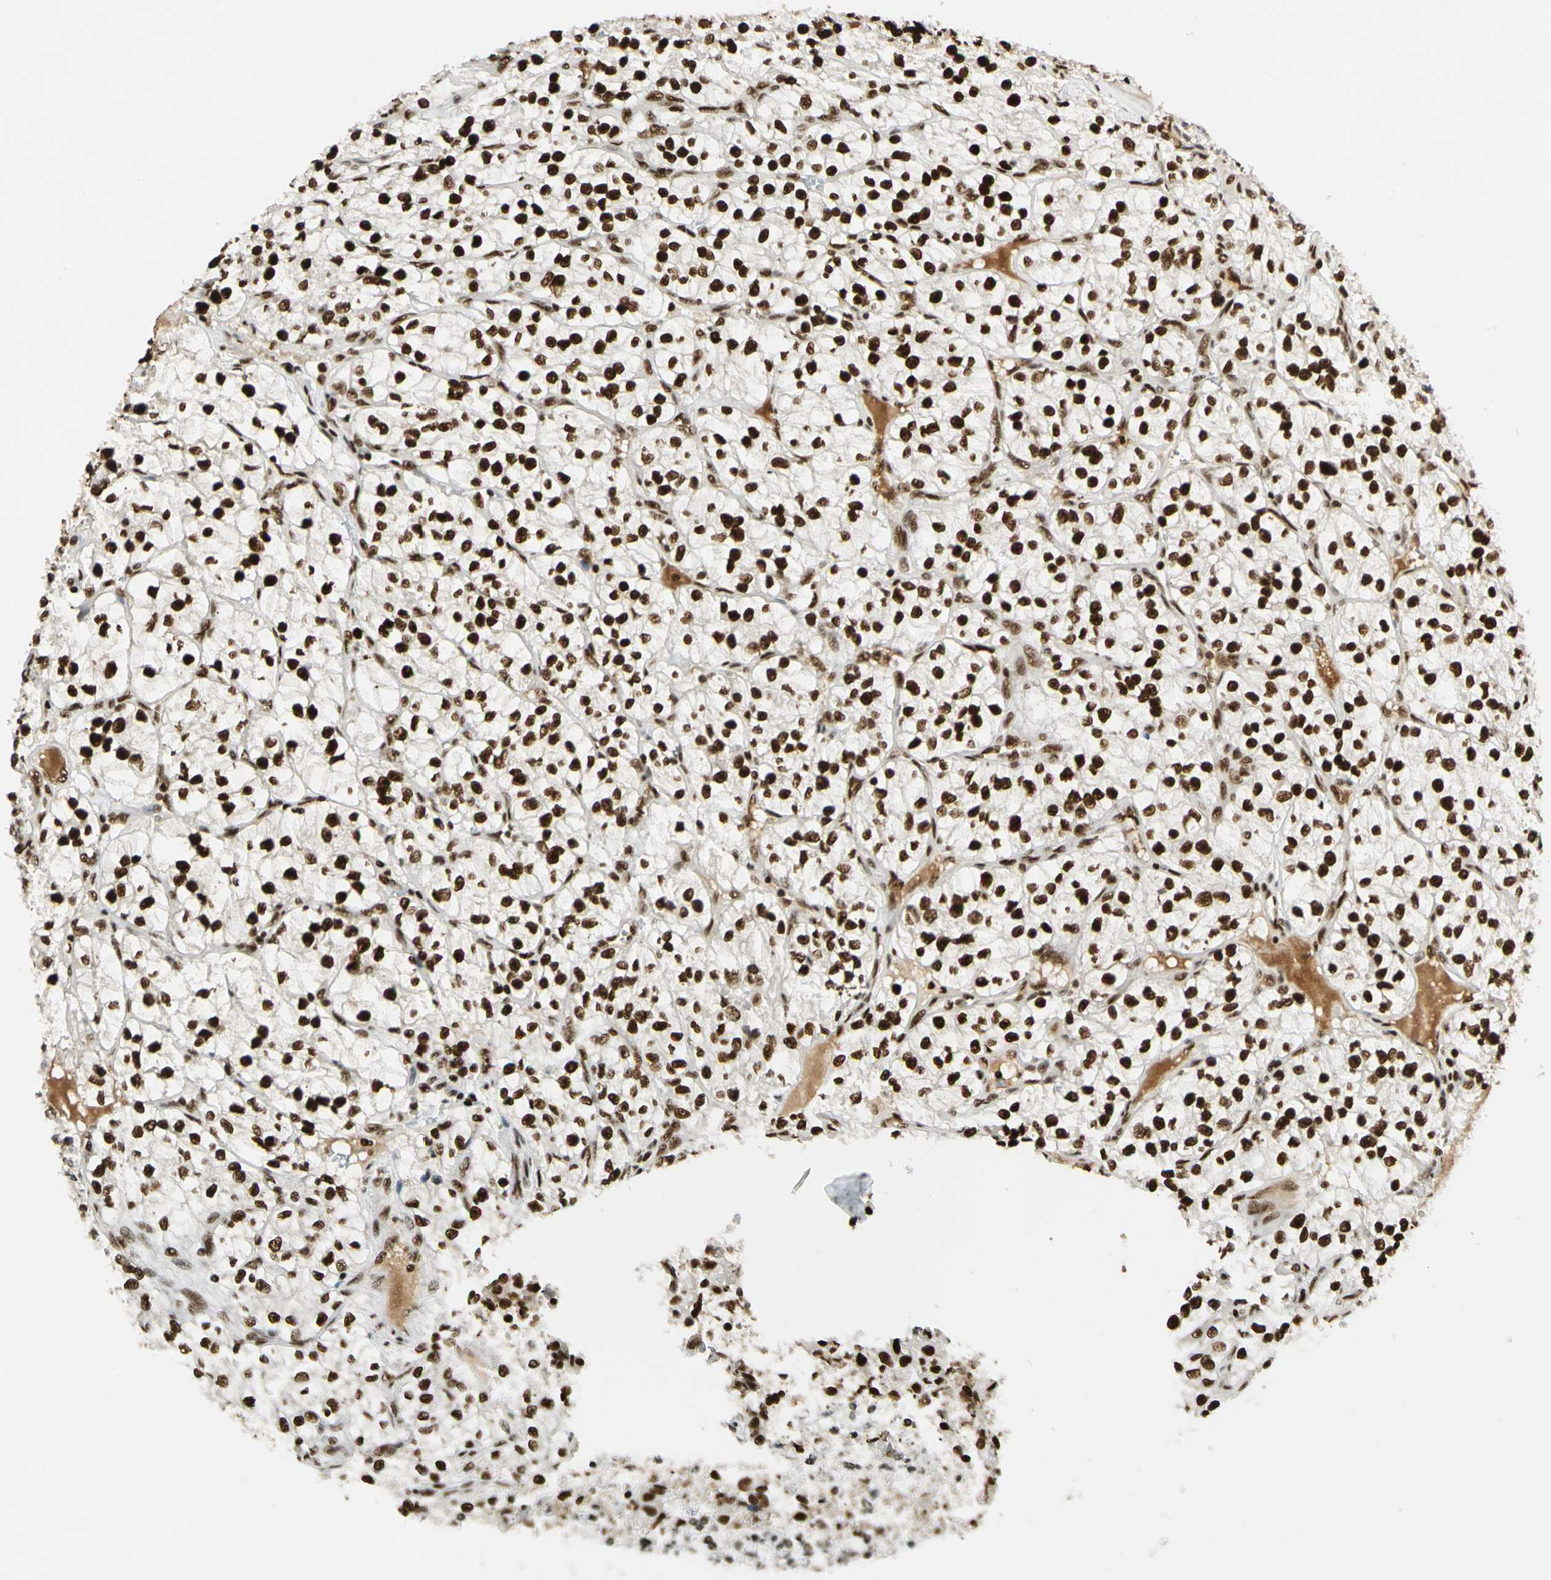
{"staining": {"intensity": "strong", "quantity": ">75%", "location": "nuclear"}, "tissue": "renal cancer", "cell_type": "Tumor cells", "image_type": "cancer", "snomed": [{"axis": "morphology", "description": "Adenocarcinoma, NOS"}, {"axis": "topography", "description": "Kidney"}], "caption": "Protein positivity by IHC reveals strong nuclear positivity in about >75% of tumor cells in renal adenocarcinoma.", "gene": "CDK12", "patient": {"sex": "female", "age": 57}}